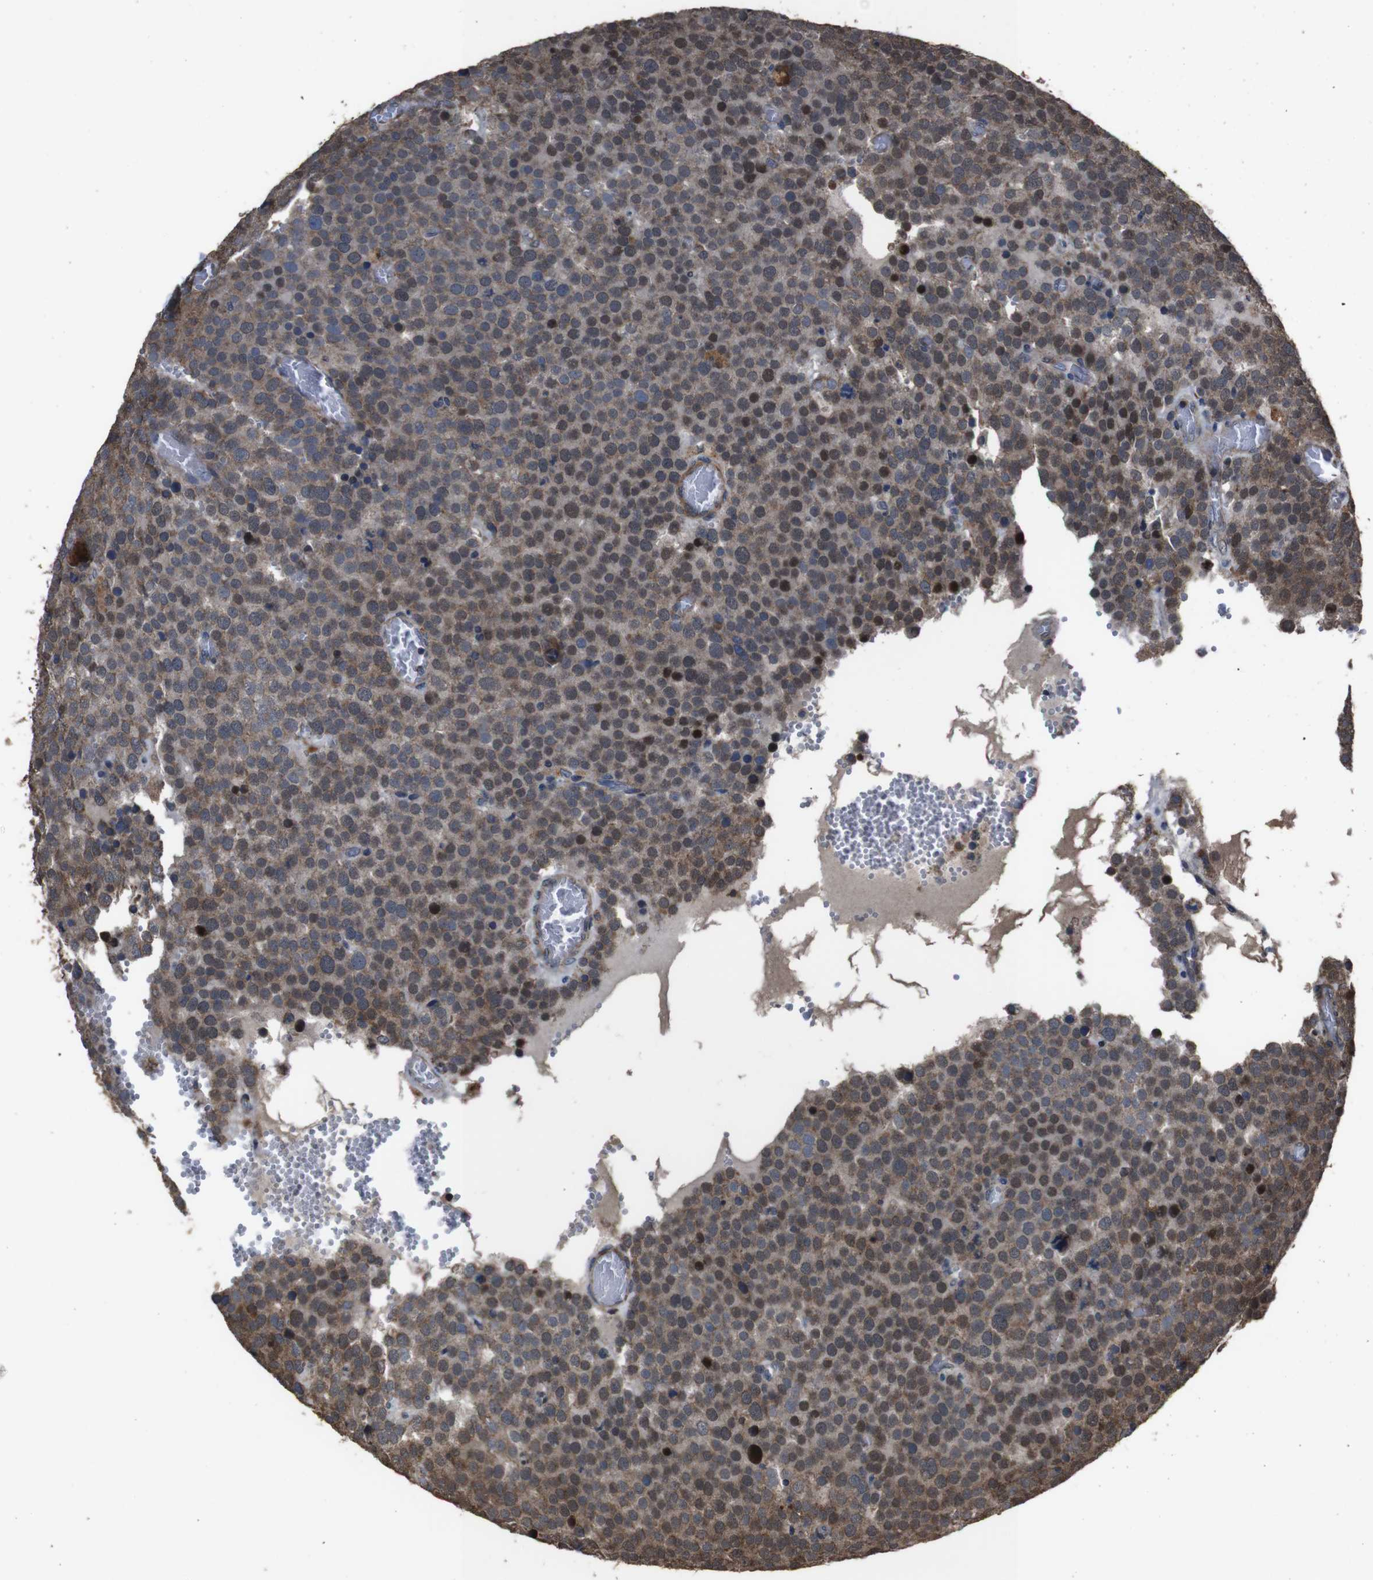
{"staining": {"intensity": "moderate", "quantity": ">75%", "location": "cytoplasmic/membranous,nuclear"}, "tissue": "testis cancer", "cell_type": "Tumor cells", "image_type": "cancer", "snomed": [{"axis": "morphology", "description": "Normal tissue, NOS"}, {"axis": "morphology", "description": "Seminoma, NOS"}, {"axis": "topography", "description": "Testis"}], "caption": "Immunohistochemical staining of seminoma (testis) displays moderate cytoplasmic/membranous and nuclear protein positivity in approximately >75% of tumor cells. (DAB (3,3'-diaminobenzidine) IHC with brightfield microscopy, high magnification).", "gene": "SNN", "patient": {"sex": "male", "age": 71}}